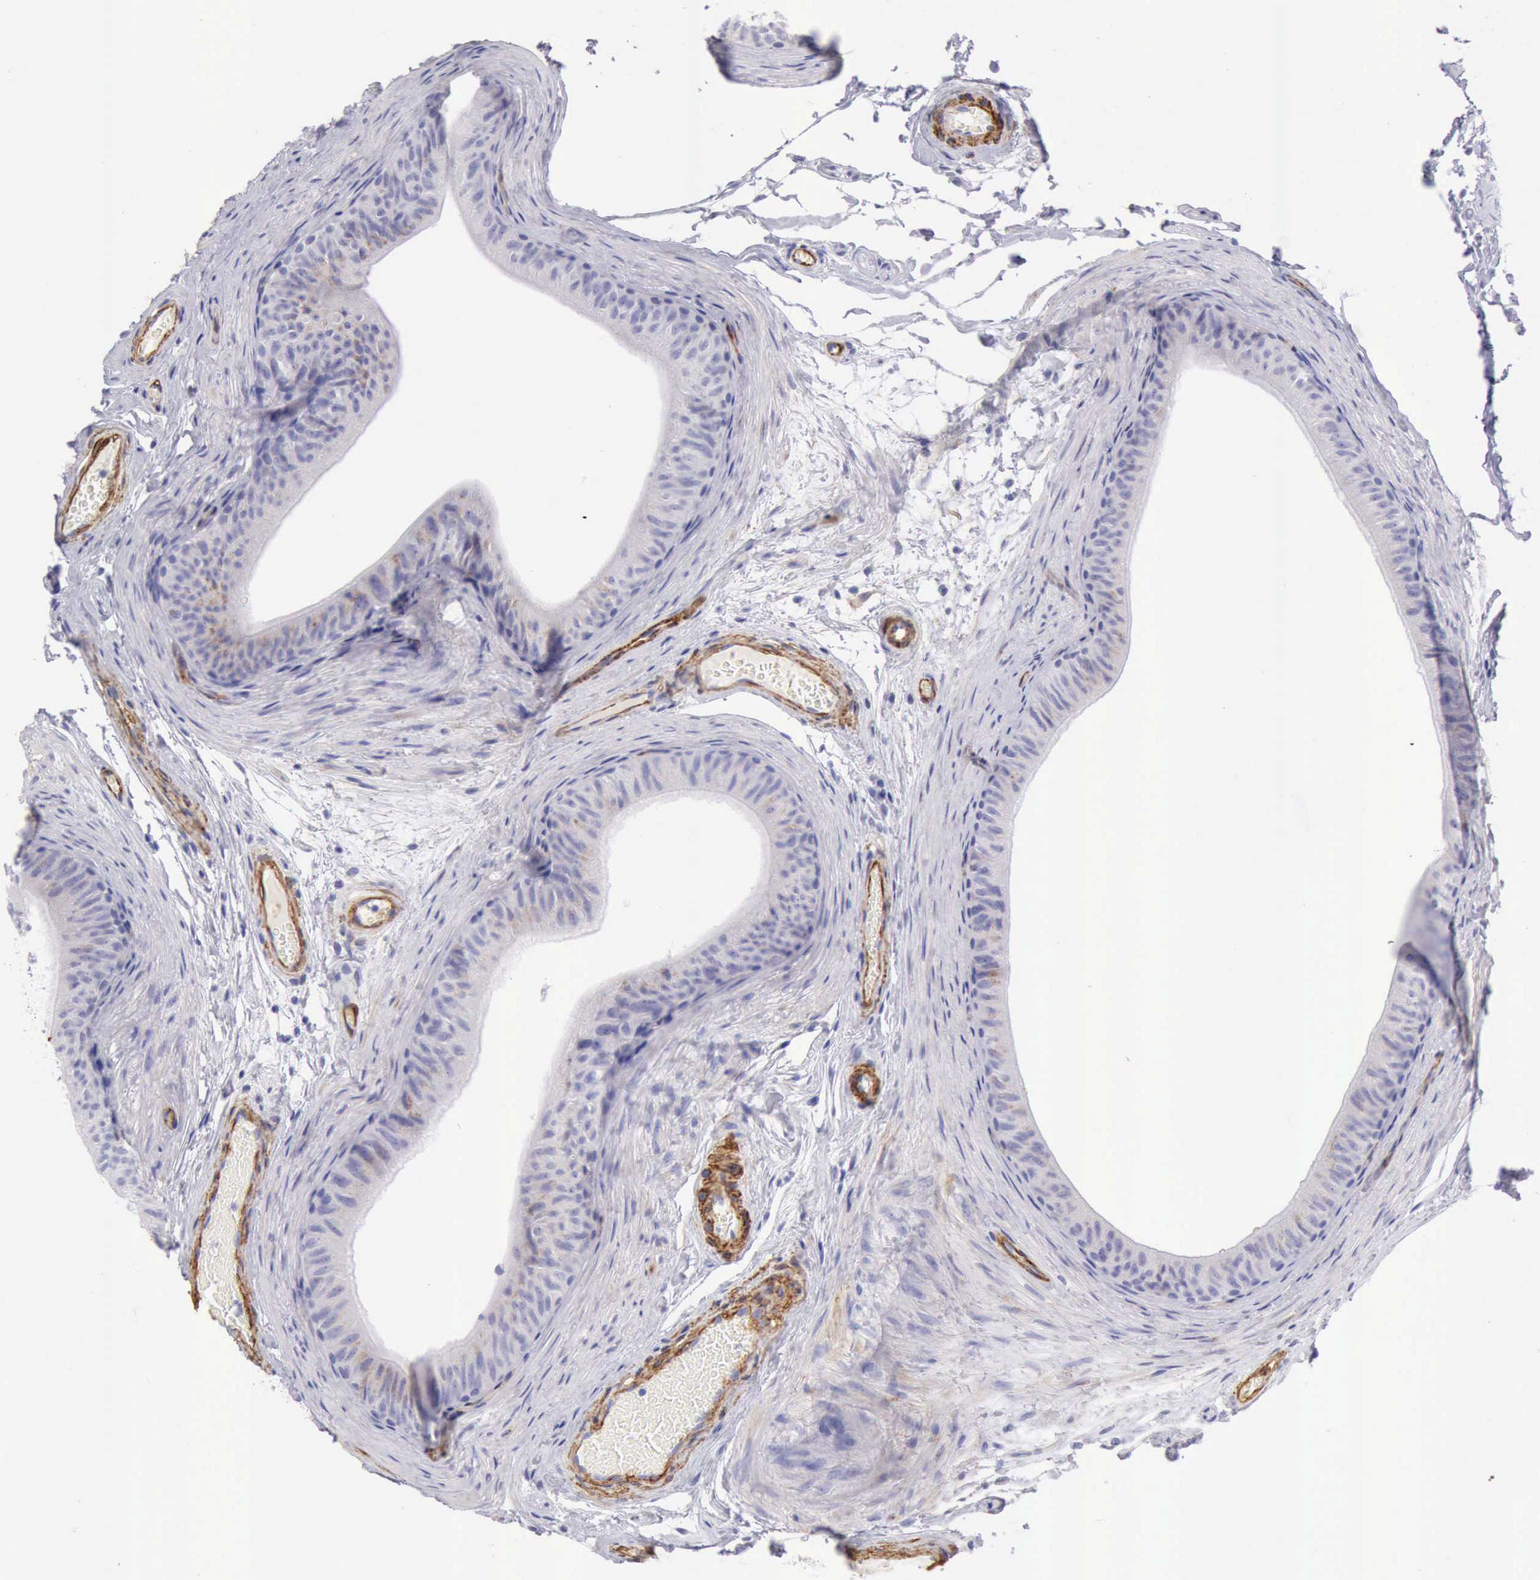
{"staining": {"intensity": "negative", "quantity": "none", "location": "none"}, "tissue": "epididymis", "cell_type": "Glandular cells", "image_type": "normal", "snomed": [{"axis": "morphology", "description": "Normal tissue, NOS"}, {"axis": "topography", "description": "Testis"}, {"axis": "topography", "description": "Epididymis"}], "caption": "This is an immunohistochemistry micrograph of benign epididymis. There is no expression in glandular cells.", "gene": "AOC3", "patient": {"sex": "male", "age": 36}}